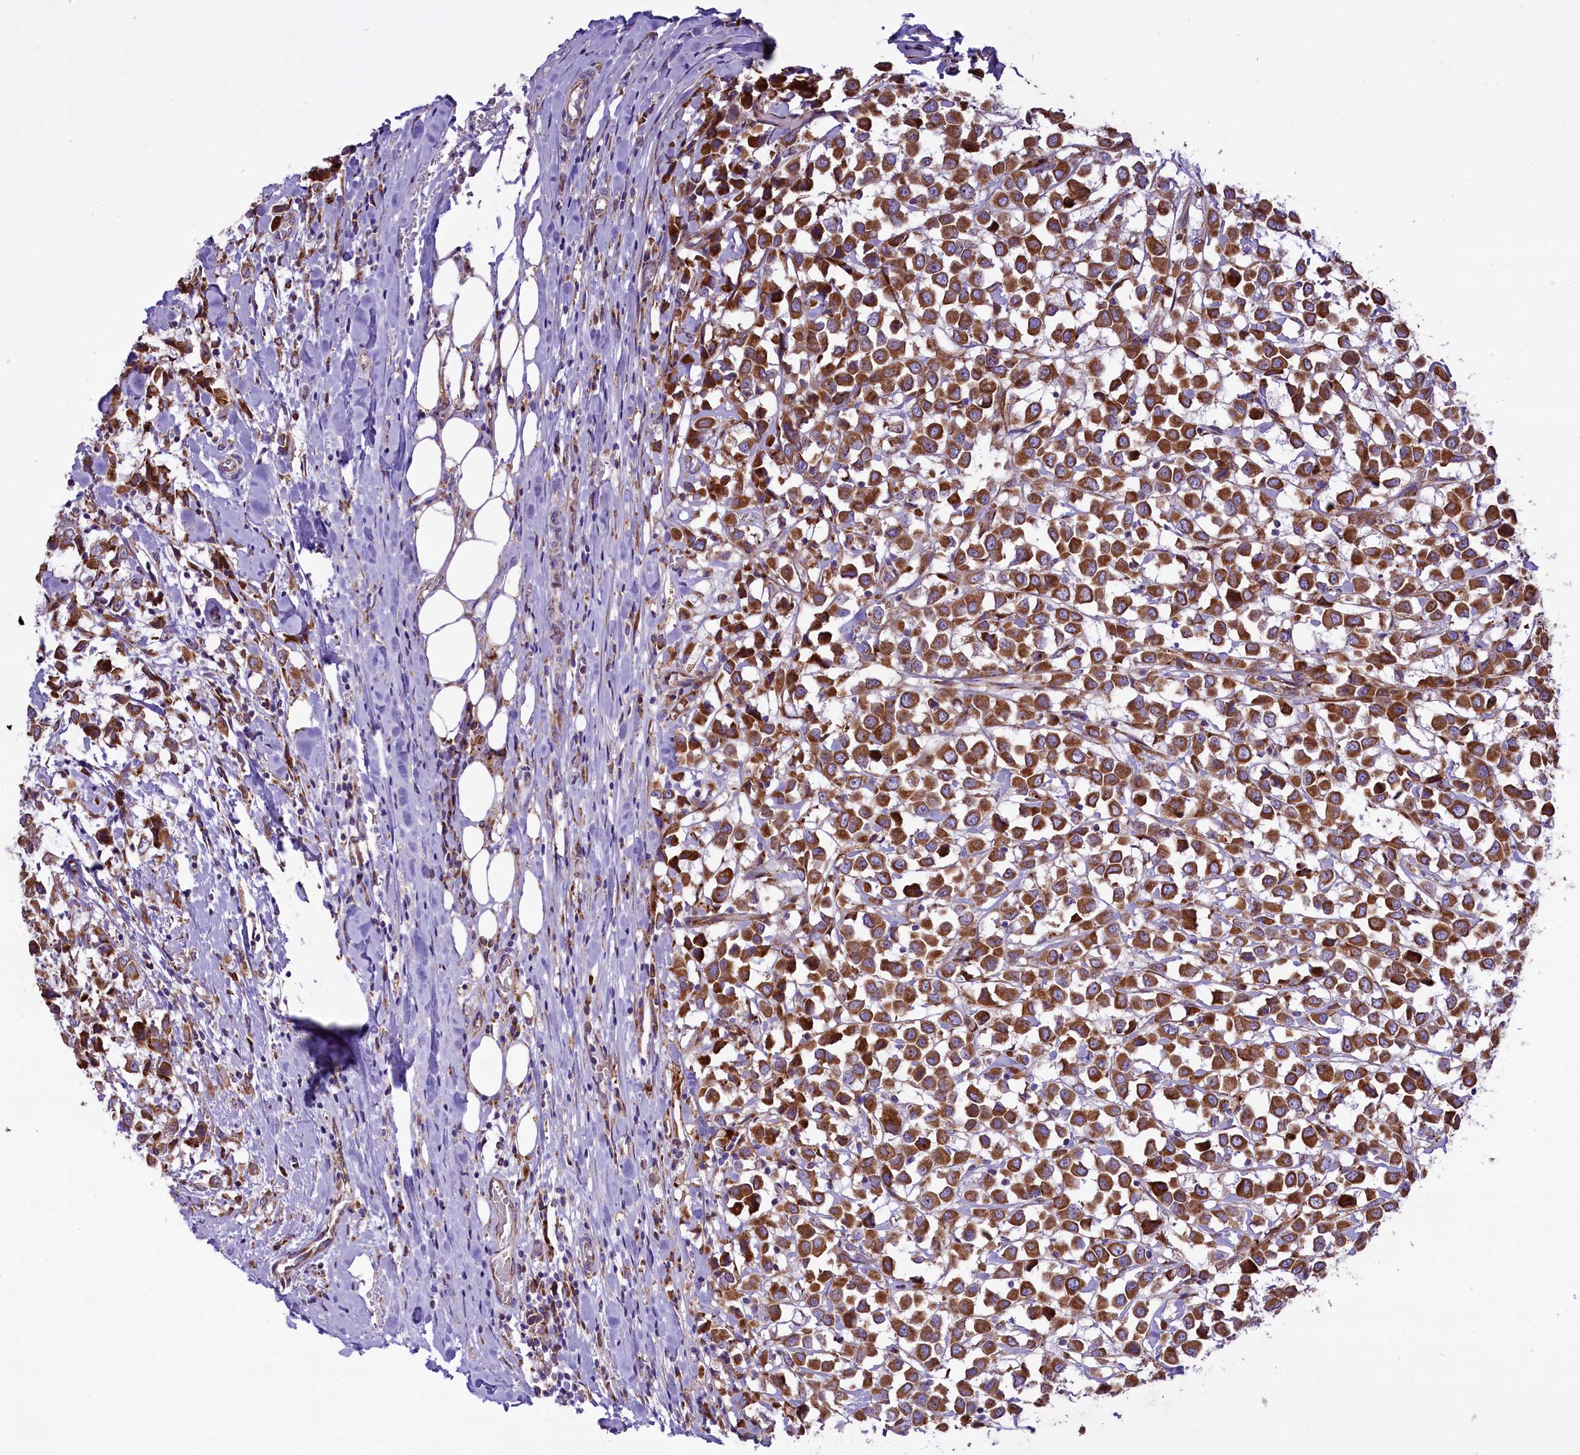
{"staining": {"intensity": "strong", "quantity": ">75%", "location": "cytoplasmic/membranous"}, "tissue": "breast cancer", "cell_type": "Tumor cells", "image_type": "cancer", "snomed": [{"axis": "morphology", "description": "Duct carcinoma"}, {"axis": "topography", "description": "Breast"}], "caption": "High-power microscopy captured an immunohistochemistry photomicrograph of breast cancer, revealing strong cytoplasmic/membranous positivity in approximately >75% of tumor cells.", "gene": "PTPRU", "patient": {"sex": "female", "age": 61}}